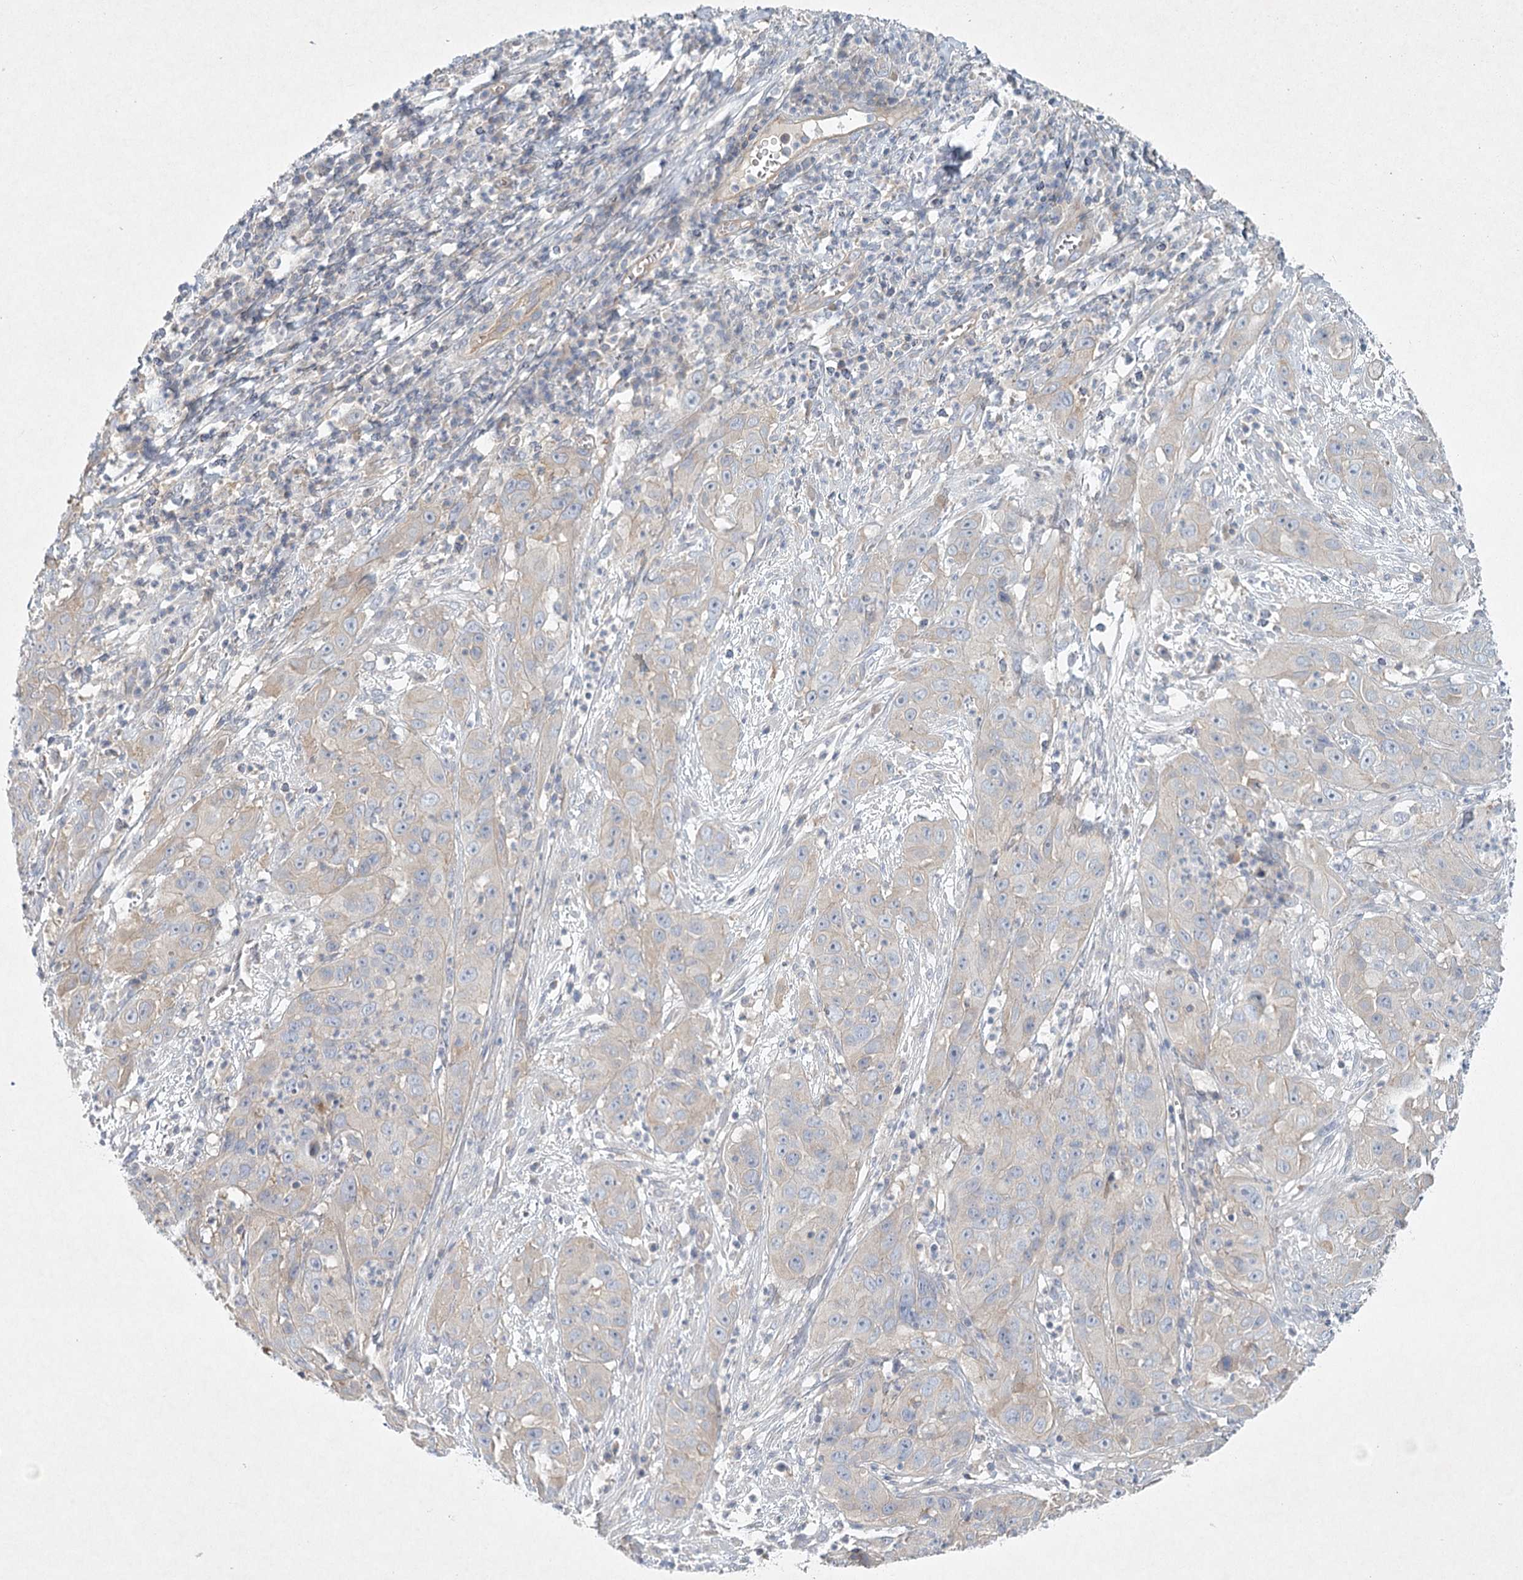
{"staining": {"intensity": "weak", "quantity": "25%-75%", "location": "cytoplasmic/membranous"}, "tissue": "cervical cancer", "cell_type": "Tumor cells", "image_type": "cancer", "snomed": [{"axis": "morphology", "description": "Squamous cell carcinoma, NOS"}, {"axis": "topography", "description": "Cervix"}], "caption": "An image of squamous cell carcinoma (cervical) stained for a protein exhibits weak cytoplasmic/membranous brown staining in tumor cells.", "gene": "DNMBP", "patient": {"sex": "female", "age": 32}}